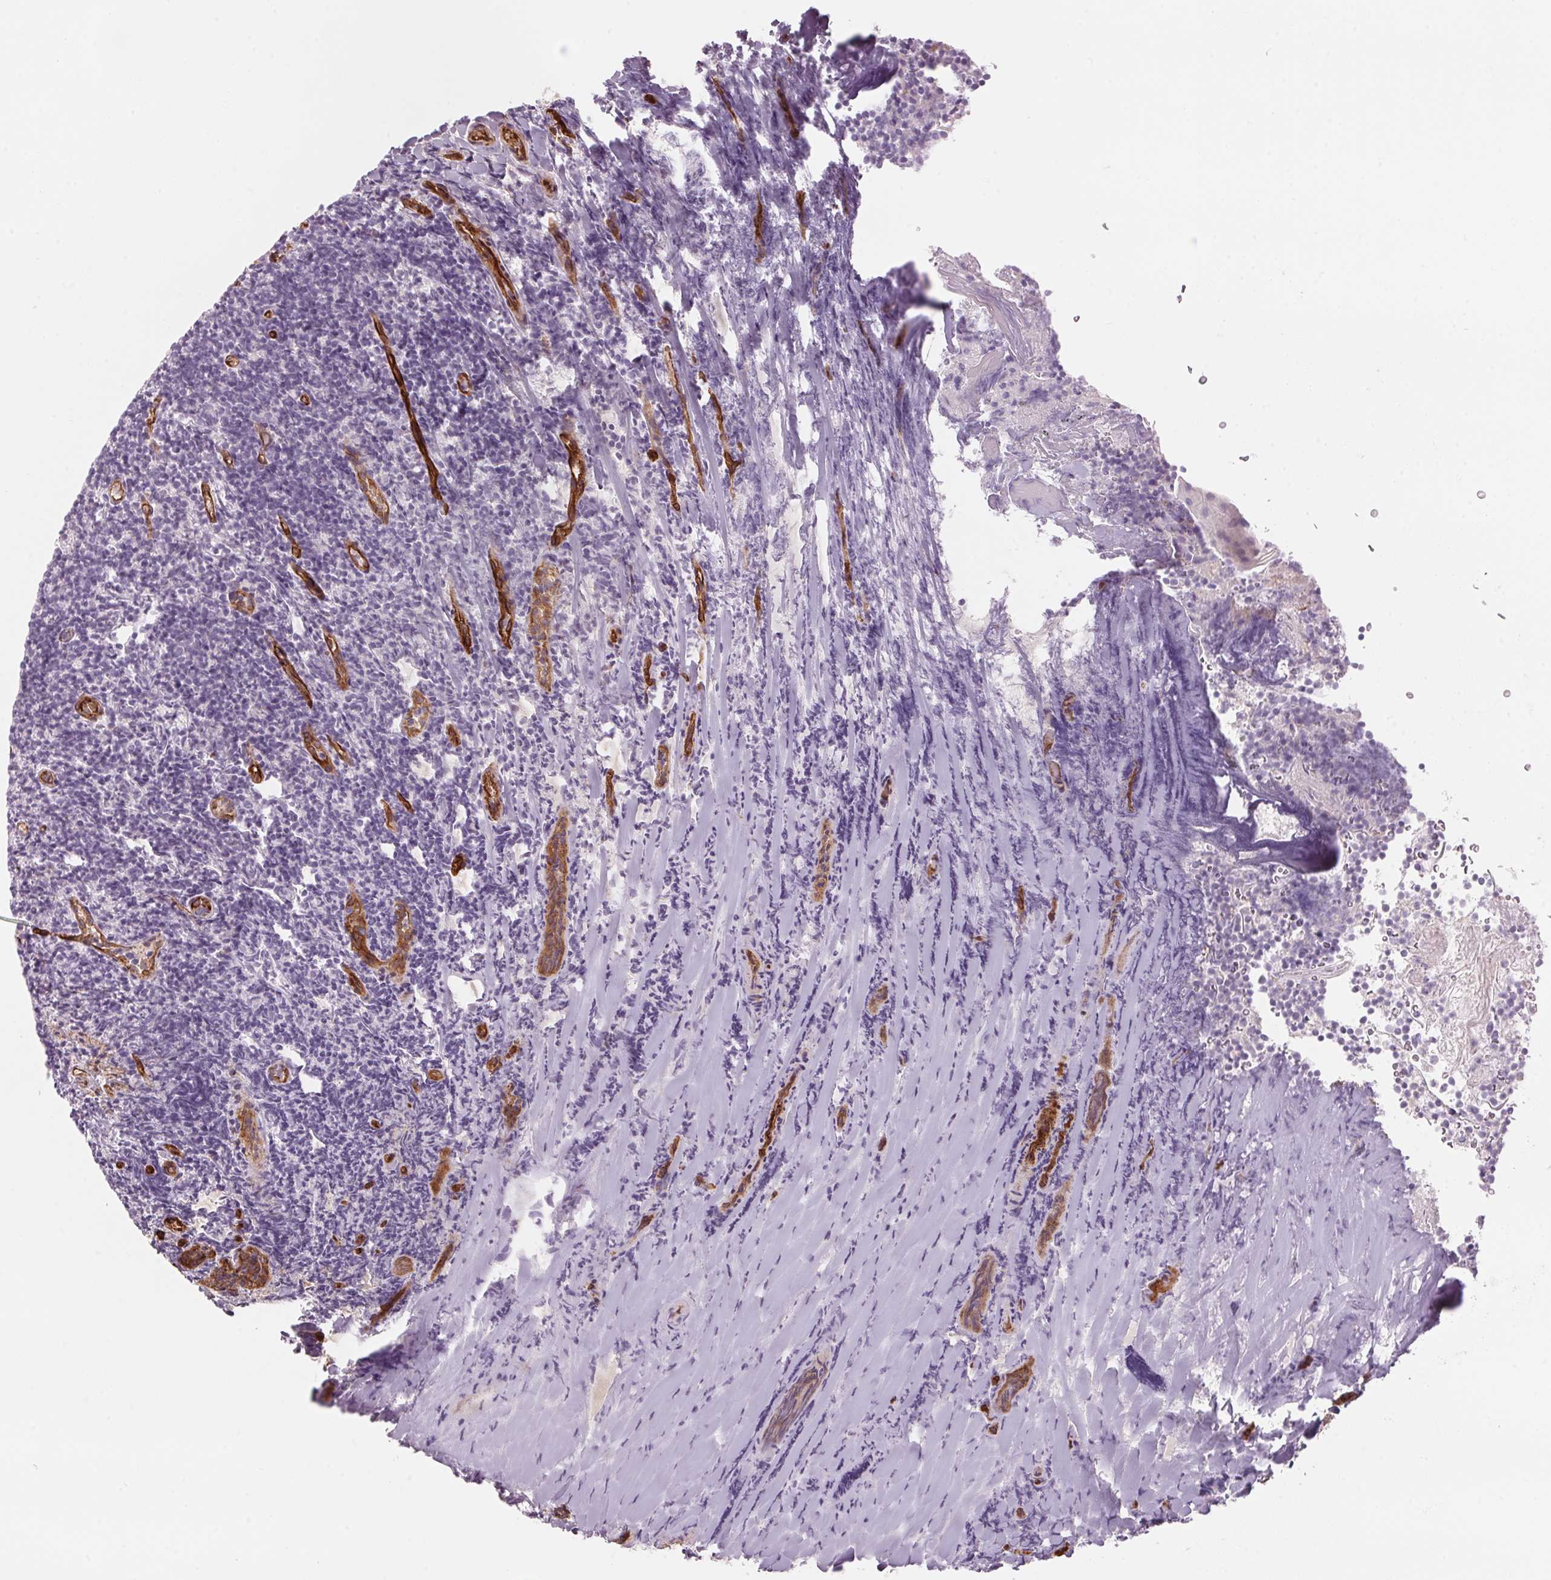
{"staining": {"intensity": "negative", "quantity": "none", "location": "none"}, "tissue": "tonsil", "cell_type": "Germinal center cells", "image_type": "normal", "snomed": [{"axis": "morphology", "description": "Normal tissue, NOS"}, {"axis": "topography", "description": "Tonsil"}], "caption": "The histopathology image shows no staining of germinal center cells in unremarkable tonsil.", "gene": "CLPS", "patient": {"sex": "female", "age": 10}}